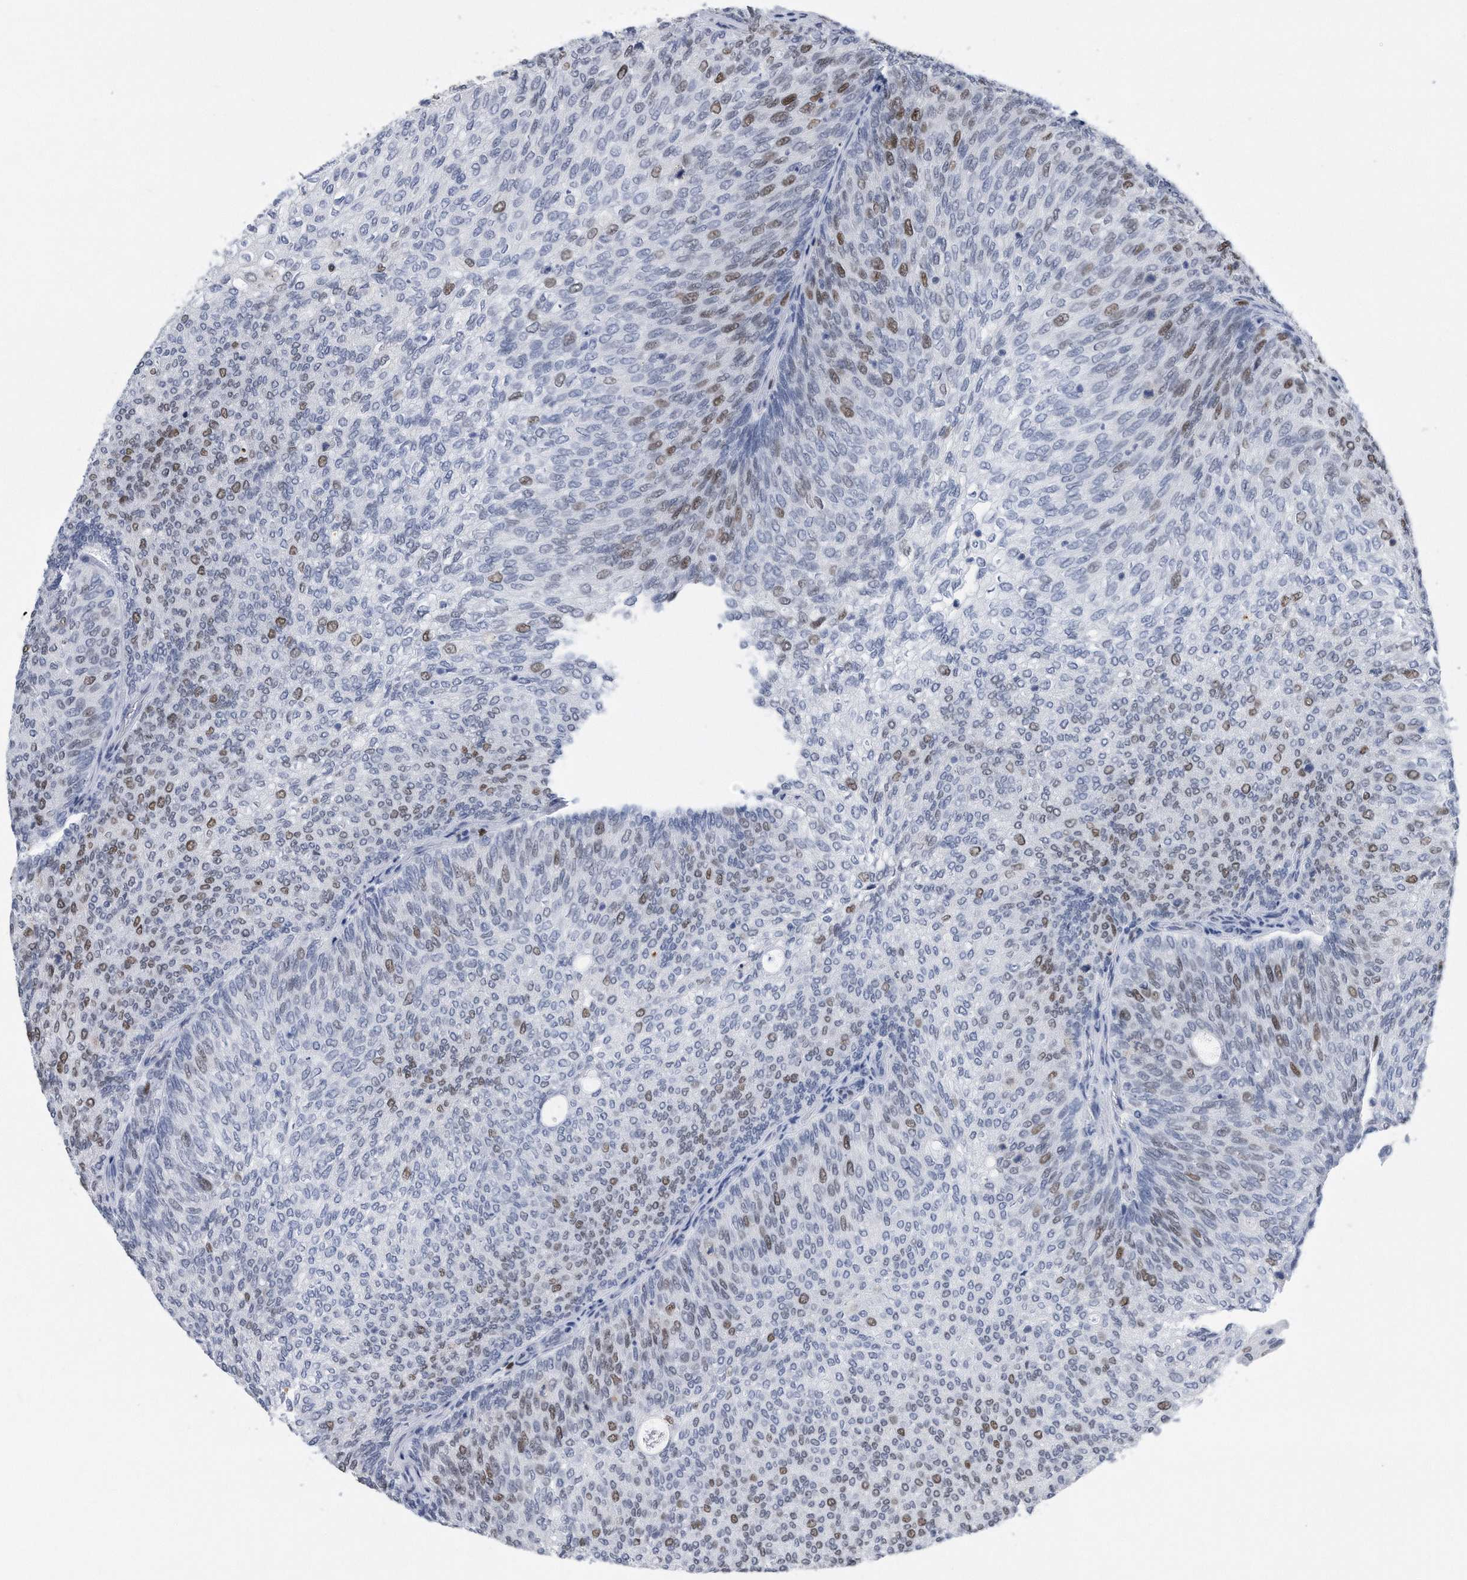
{"staining": {"intensity": "moderate", "quantity": "<25%", "location": "nuclear"}, "tissue": "urothelial cancer", "cell_type": "Tumor cells", "image_type": "cancer", "snomed": [{"axis": "morphology", "description": "Urothelial carcinoma, Low grade"}, {"axis": "topography", "description": "Urinary bladder"}], "caption": "High-power microscopy captured an IHC photomicrograph of urothelial cancer, revealing moderate nuclear expression in approximately <25% of tumor cells.", "gene": "PCNA", "patient": {"sex": "female", "age": 79}}